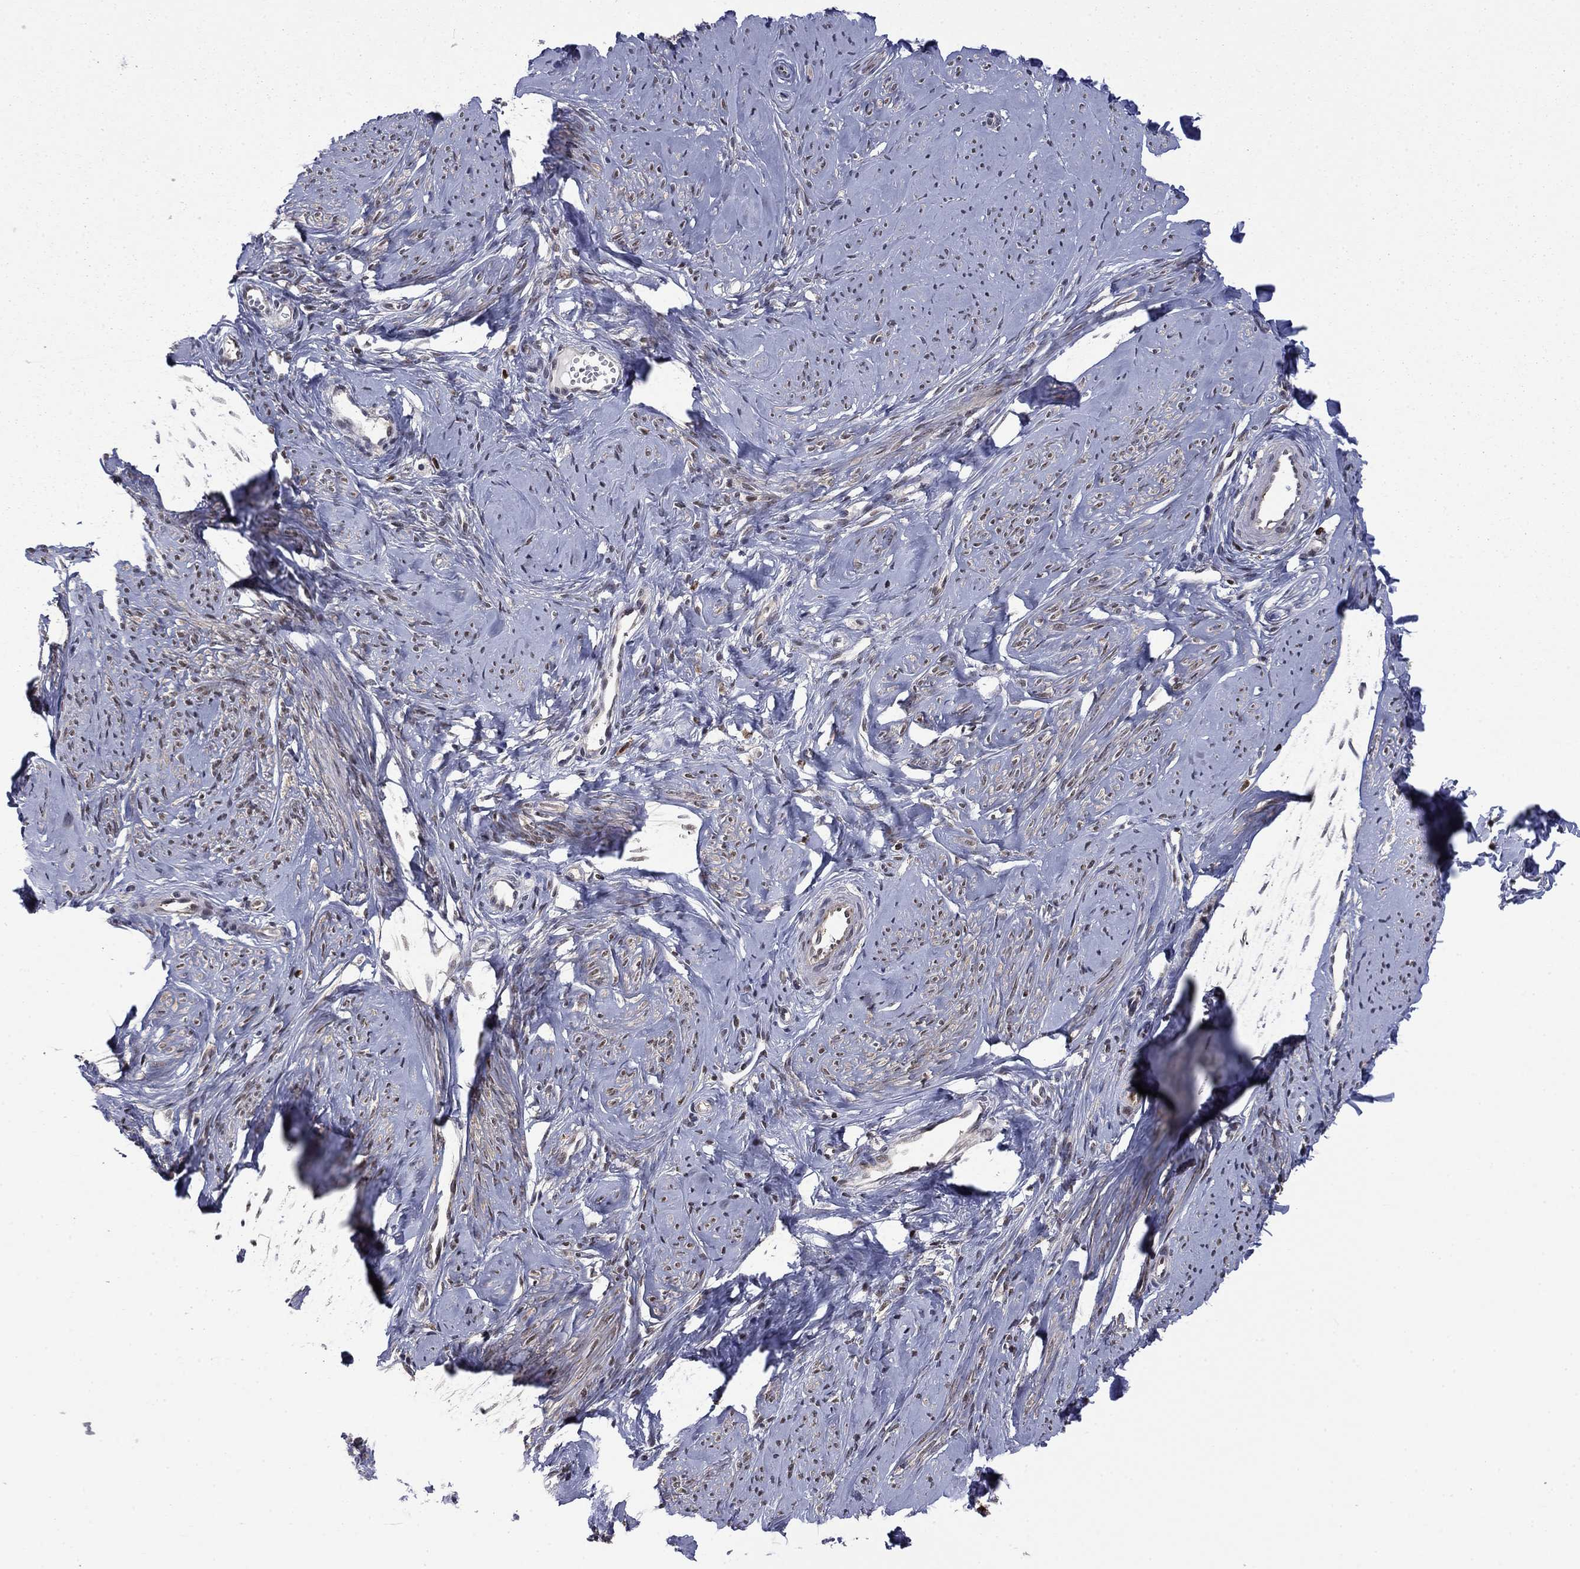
{"staining": {"intensity": "moderate", "quantity": "25%-75%", "location": "nuclear"}, "tissue": "smooth muscle", "cell_type": "Smooth muscle cells", "image_type": "normal", "snomed": [{"axis": "morphology", "description": "Normal tissue, NOS"}, {"axis": "topography", "description": "Smooth muscle"}], "caption": "Normal smooth muscle exhibits moderate nuclear expression in approximately 25%-75% of smooth muscle cells, visualized by immunohistochemistry.", "gene": "PSMD2", "patient": {"sex": "female", "age": 48}}